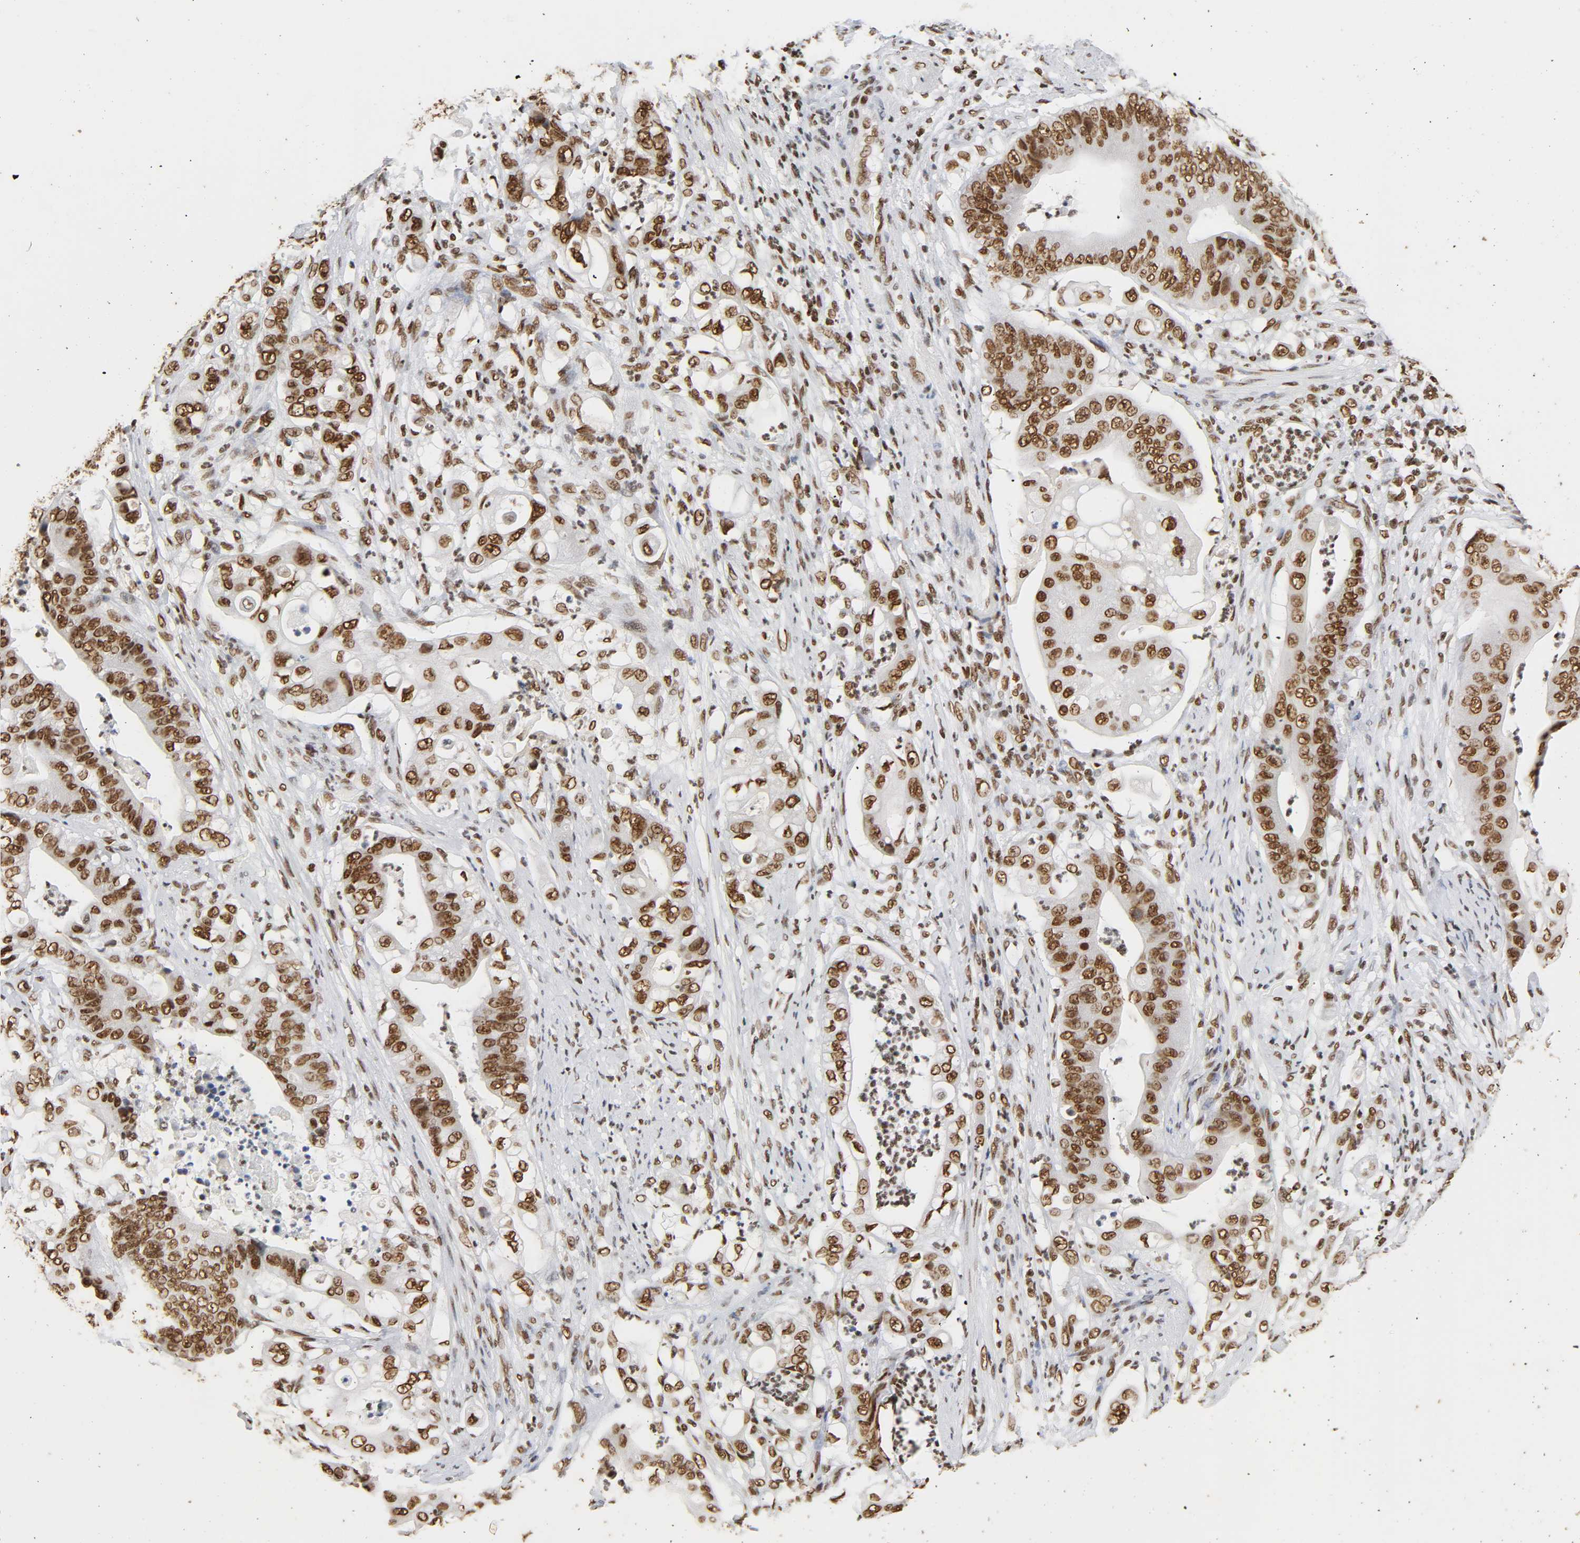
{"staining": {"intensity": "strong", "quantity": ">75%", "location": "nuclear"}, "tissue": "stomach cancer", "cell_type": "Tumor cells", "image_type": "cancer", "snomed": [{"axis": "morphology", "description": "Adenocarcinoma, NOS"}, {"axis": "topography", "description": "Stomach"}], "caption": "Strong nuclear protein staining is seen in approximately >75% of tumor cells in stomach cancer (adenocarcinoma).", "gene": "HNRNPC", "patient": {"sex": "female", "age": 73}}